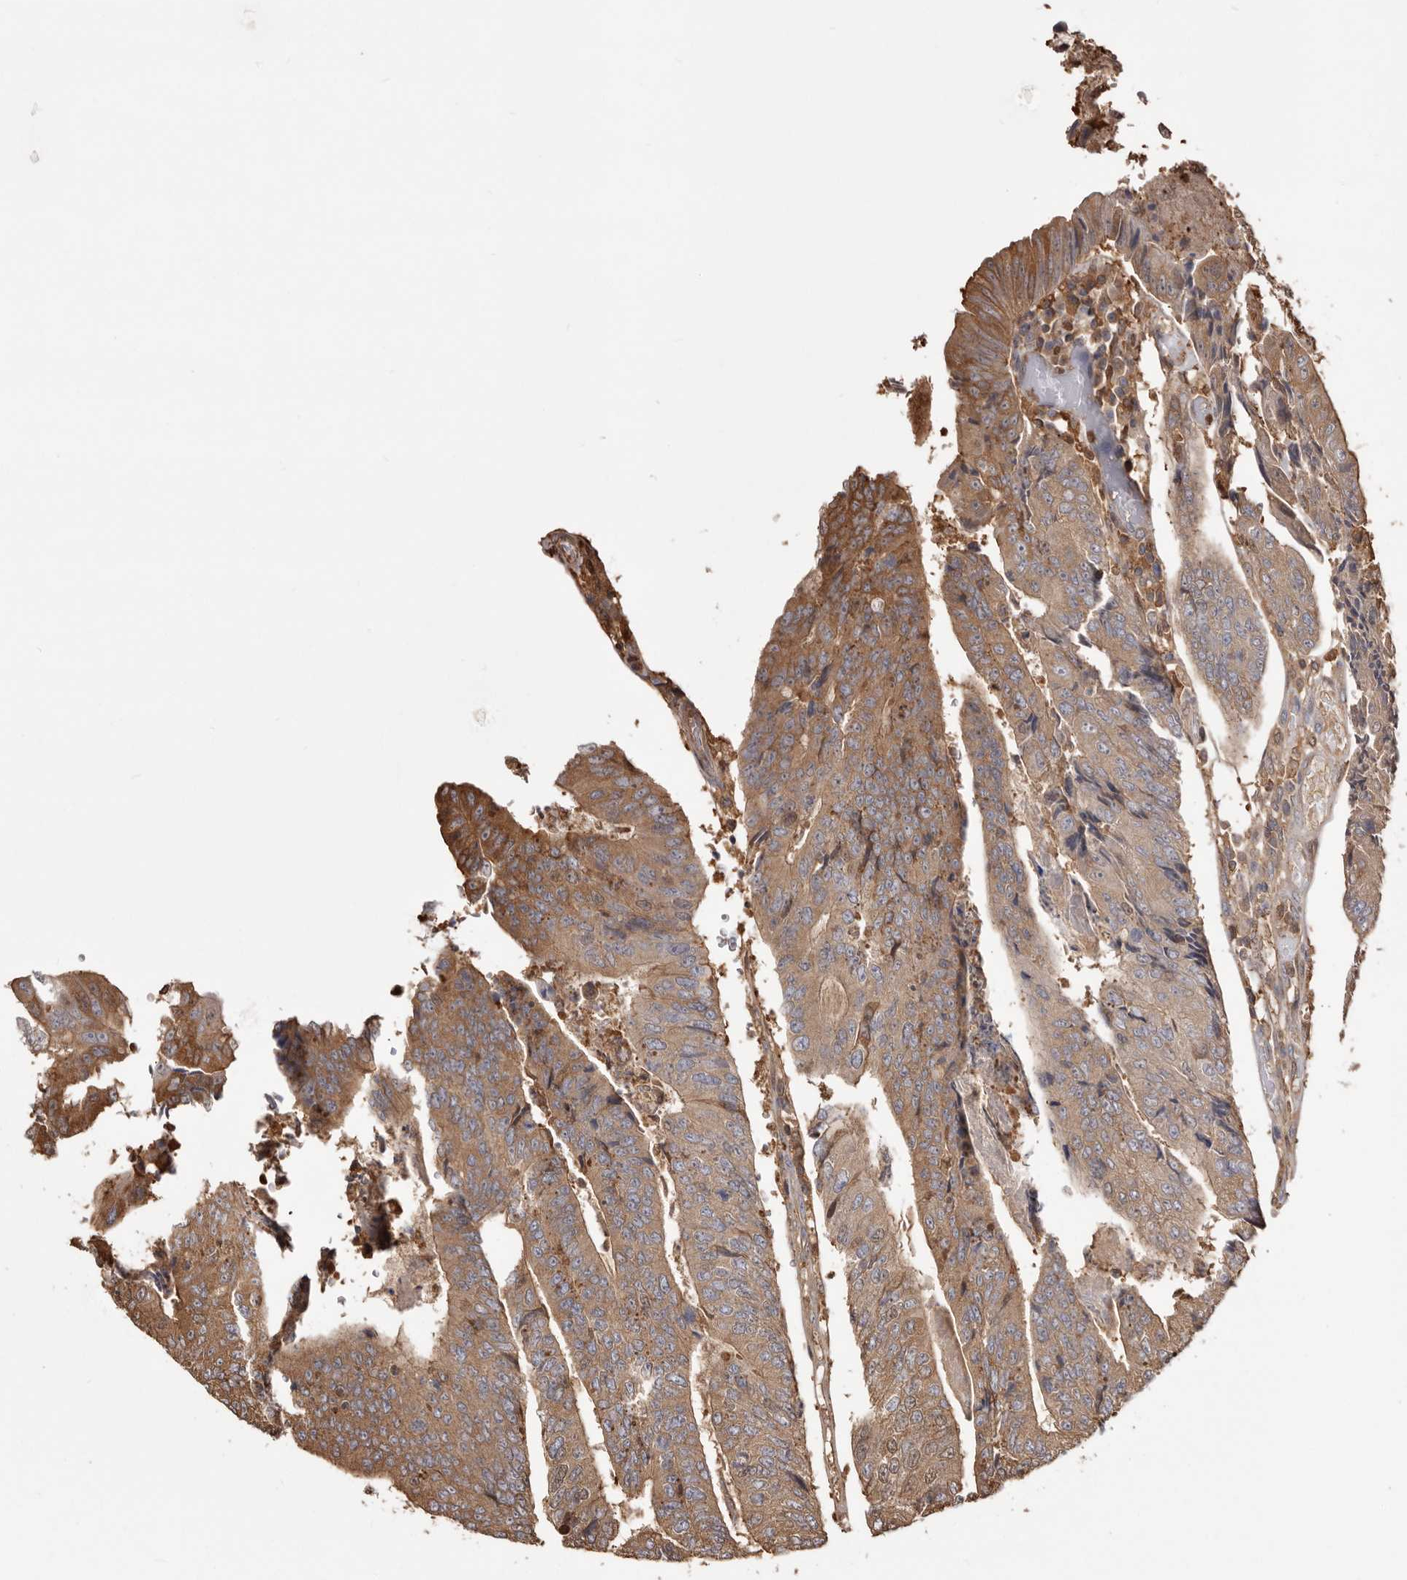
{"staining": {"intensity": "moderate", "quantity": ">75%", "location": "cytoplasmic/membranous"}, "tissue": "colorectal cancer", "cell_type": "Tumor cells", "image_type": "cancer", "snomed": [{"axis": "morphology", "description": "Adenocarcinoma, NOS"}, {"axis": "topography", "description": "Colon"}], "caption": "Immunohistochemical staining of colorectal cancer (adenocarcinoma) displays medium levels of moderate cytoplasmic/membranous protein positivity in about >75% of tumor cells. (IHC, brightfield microscopy, high magnification).", "gene": "PKM", "patient": {"sex": "female", "age": 67}}